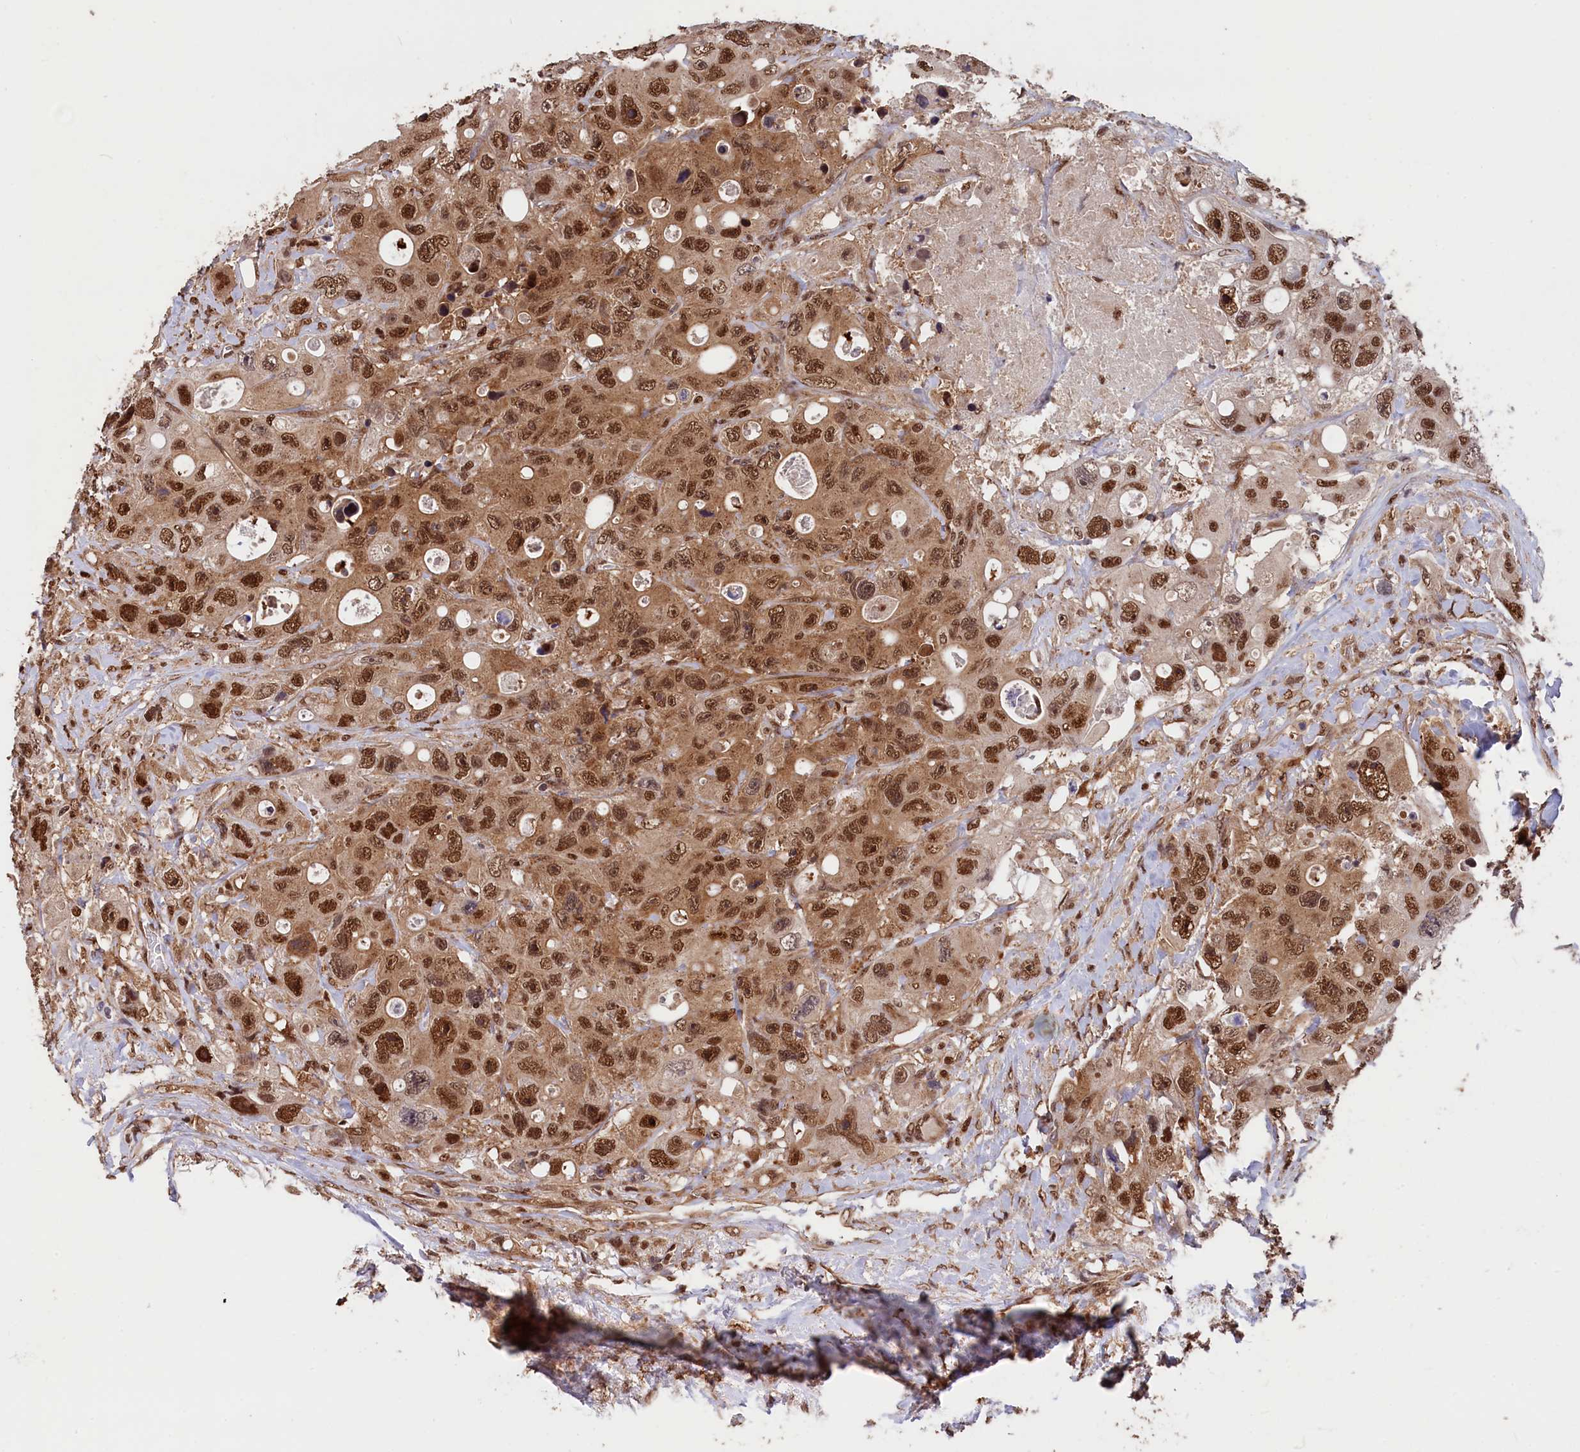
{"staining": {"intensity": "moderate", "quantity": ">75%", "location": "nuclear"}, "tissue": "colorectal cancer", "cell_type": "Tumor cells", "image_type": "cancer", "snomed": [{"axis": "morphology", "description": "Adenocarcinoma, NOS"}, {"axis": "topography", "description": "Colon"}], "caption": "Colorectal cancer (adenocarcinoma) stained with a brown dye displays moderate nuclear positive staining in about >75% of tumor cells.", "gene": "ADRM1", "patient": {"sex": "female", "age": 46}}